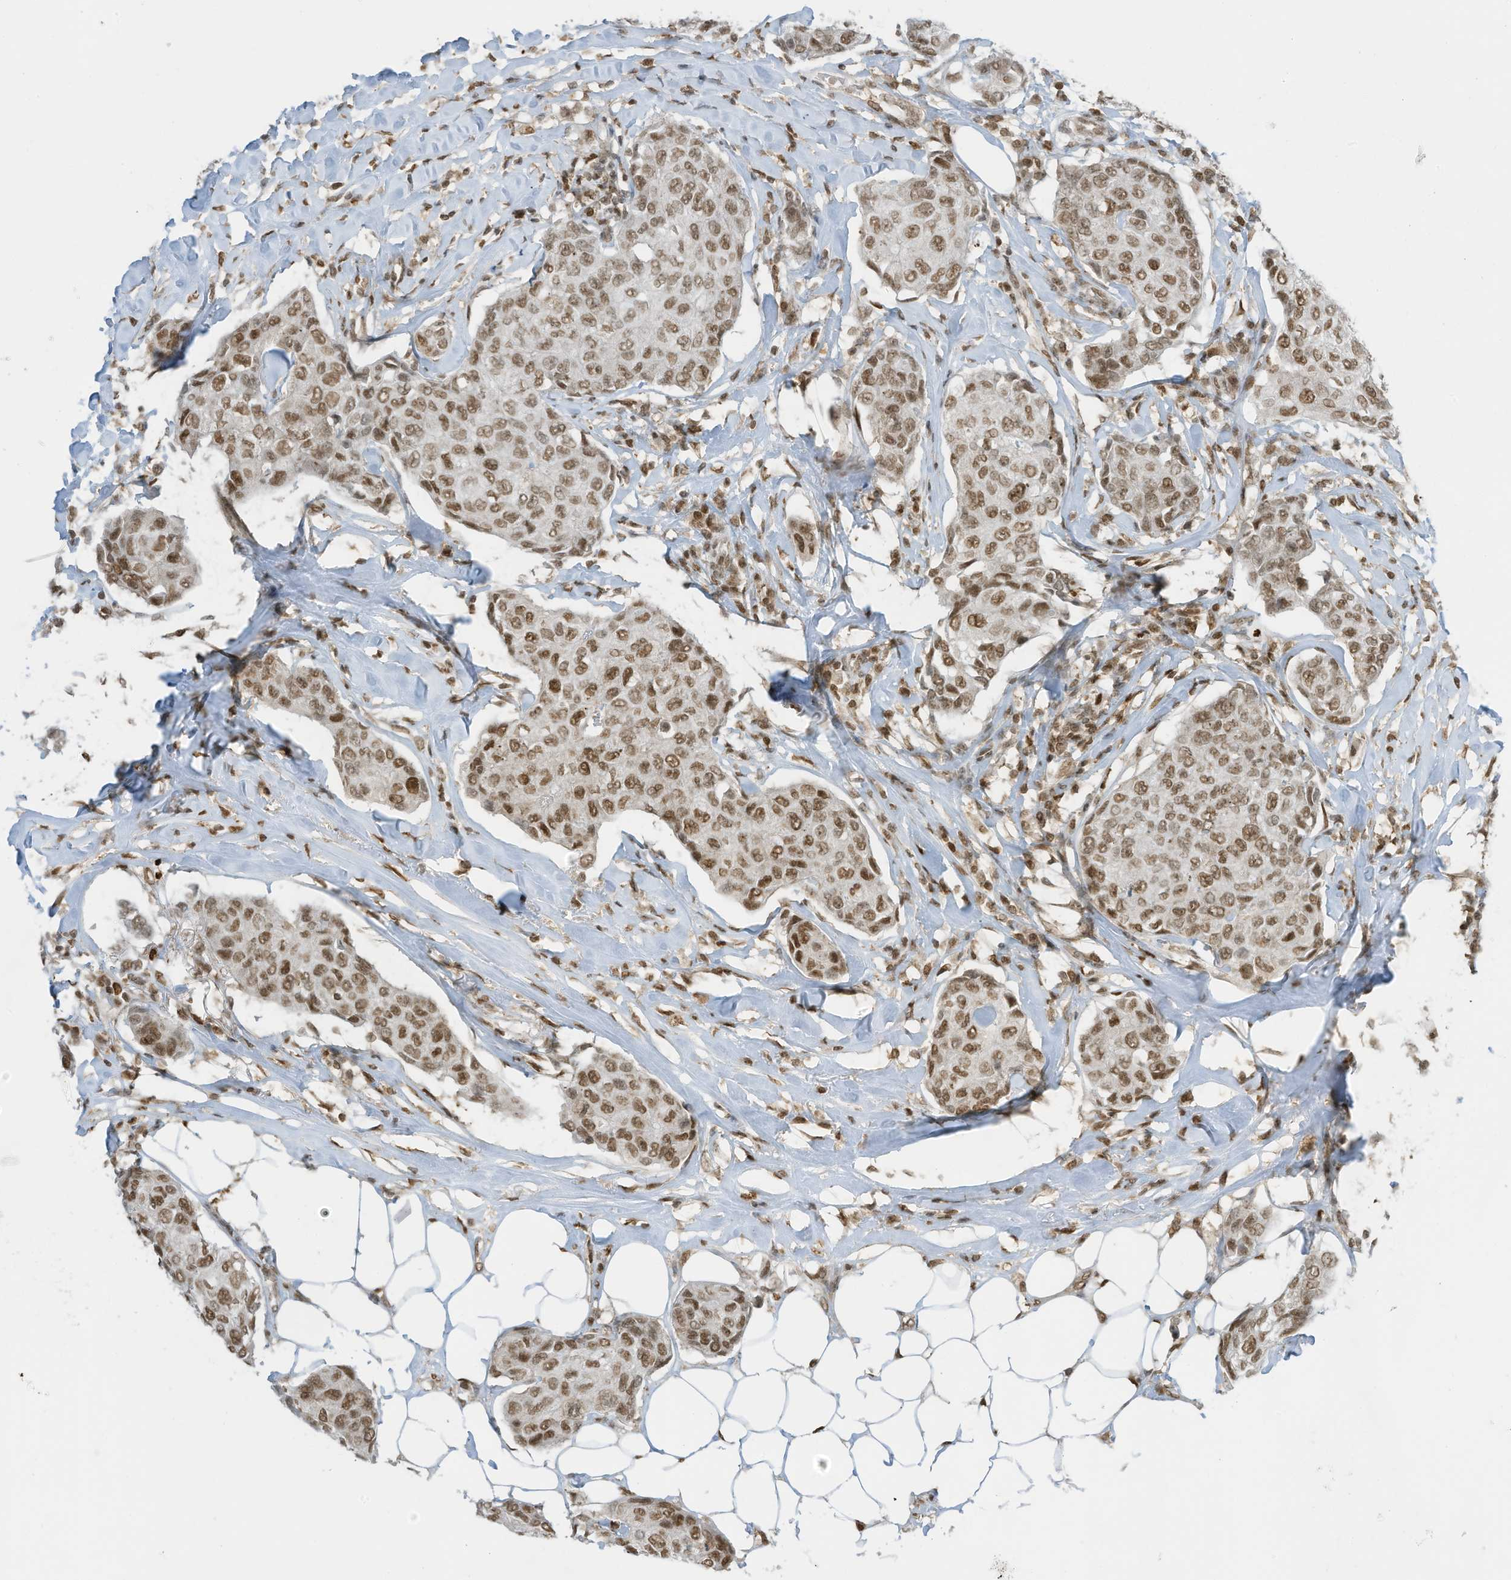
{"staining": {"intensity": "moderate", "quantity": ">75%", "location": "nuclear"}, "tissue": "breast cancer", "cell_type": "Tumor cells", "image_type": "cancer", "snomed": [{"axis": "morphology", "description": "Duct carcinoma"}, {"axis": "topography", "description": "Breast"}], "caption": "Immunohistochemical staining of human breast cancer (intraductal carcinoma) reveals moderate nuclear protein positivity in about >75% of tumor cells.", "gene": "KPNB1", "patient": {"sex": "female", "age": 80}}